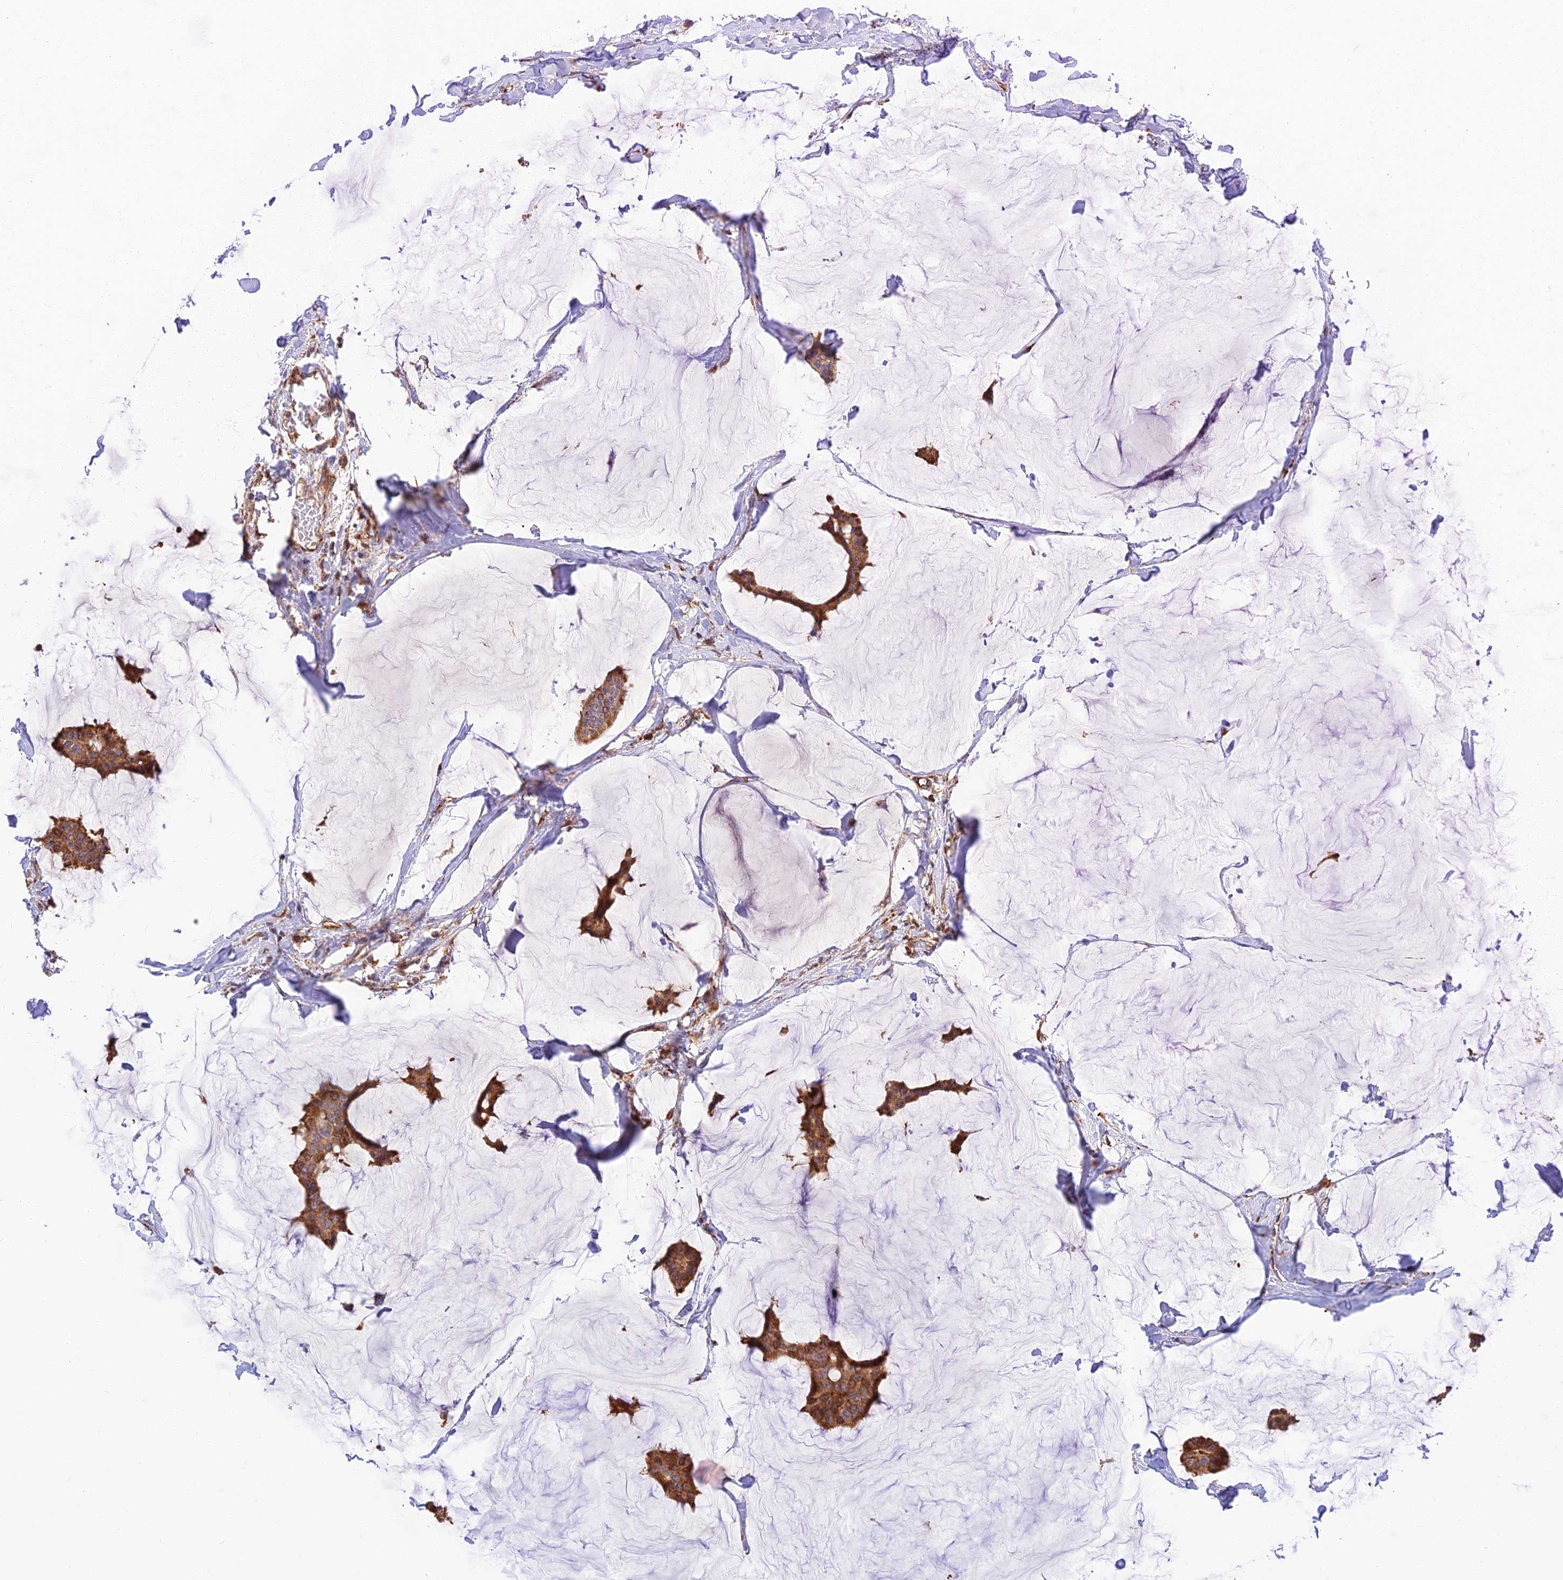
{"staining": {"intensity": "strong", "quantity": ">75%", "location": "cytoplasmic/membranous"}, "tissue": "breast cancer", "cell_type": "Tumor cells", "image_type": "cancer", "snomed": [{"axis": "morphology", "description": "Duct carcinoma"}, {"axis": "topography", "description": "Breast"}], "caption": "The histopathology image reveals immunohistochemical staining of breast invasive ductal carcinoma. There is strong cytoplasmic/membranous staining is identified in approximately >75% of tumor cells. Immunohistochemistry stains the protein in brown and the nuclei are stained blue.", "gene": "RPL5", "patient": {"sex": "female", "age": 93}}